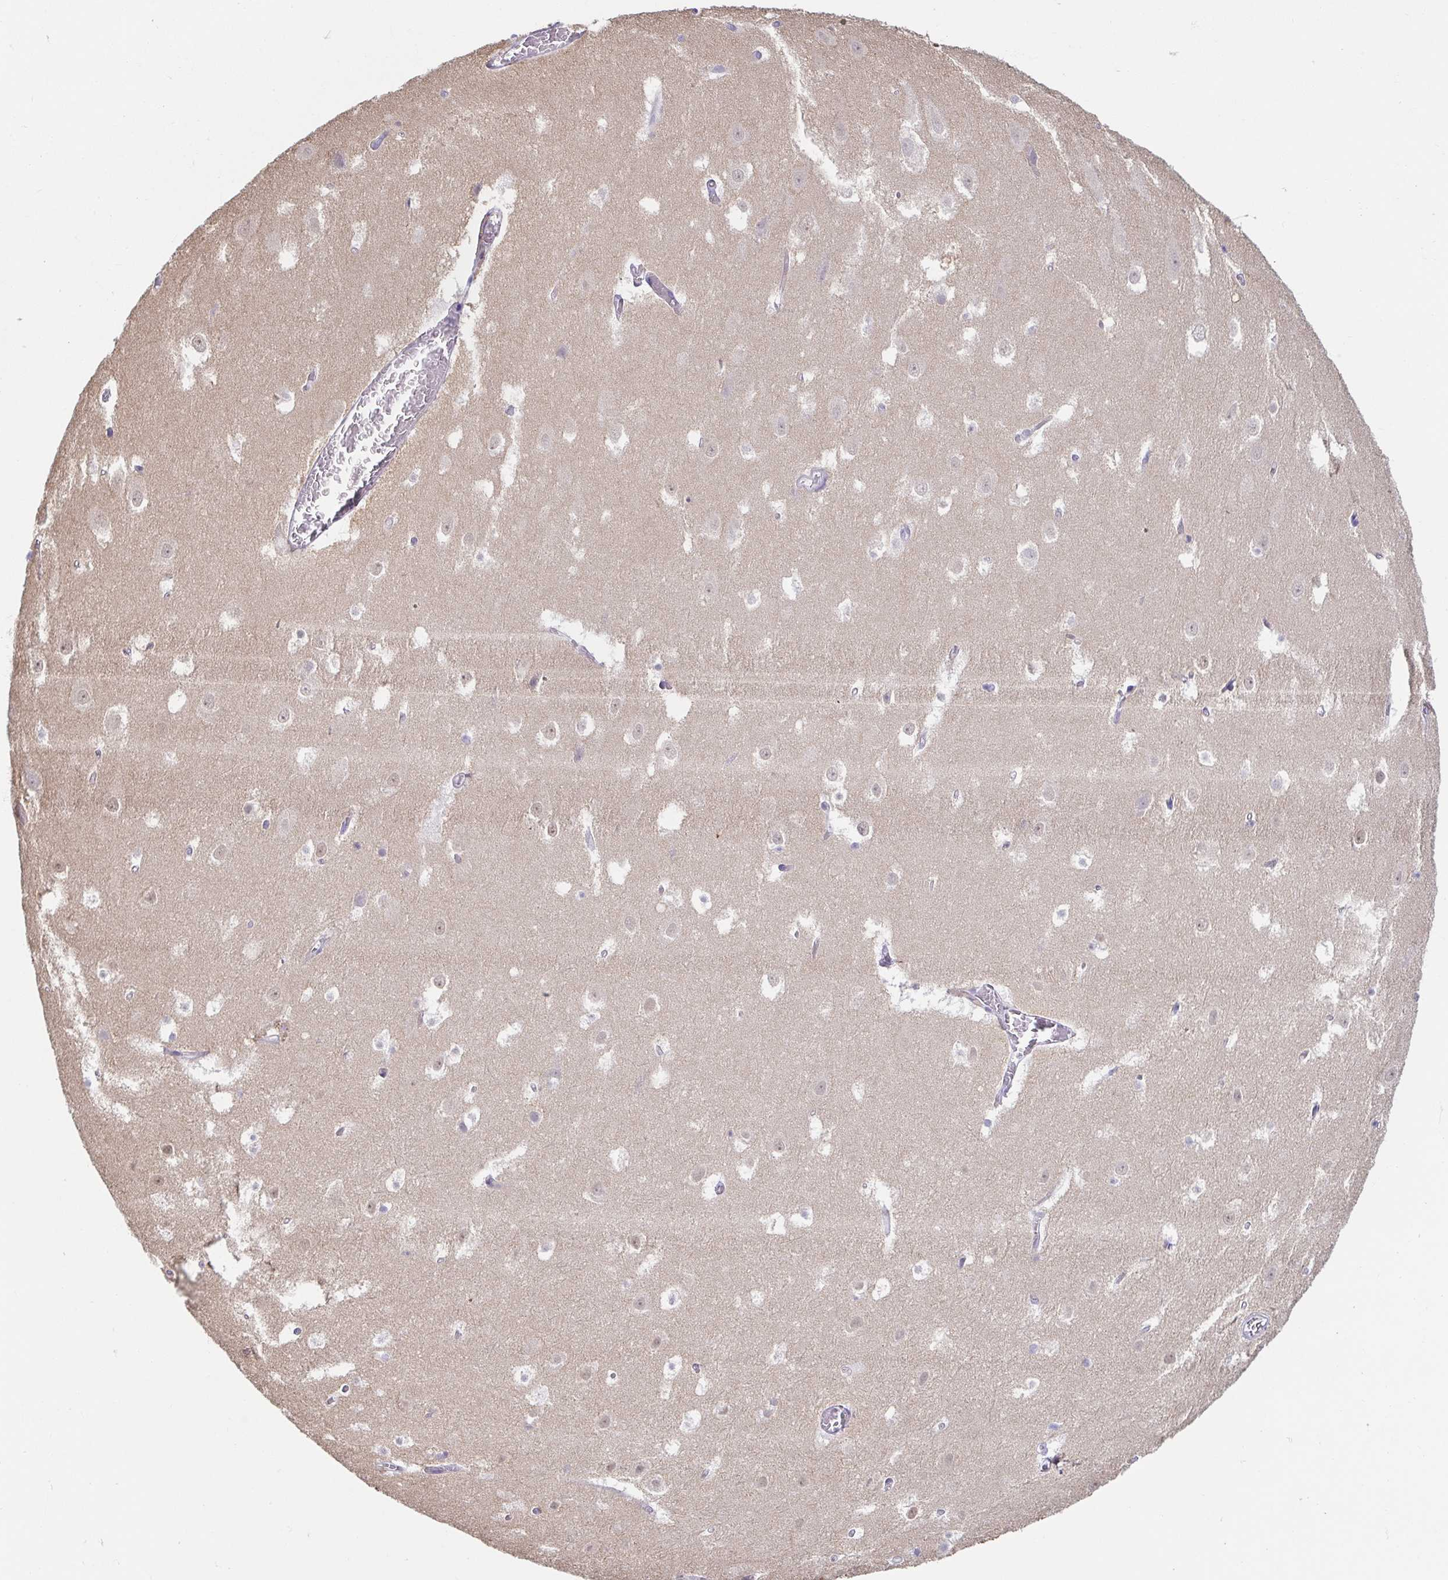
{"staining": {"intensity": "negative", "quantity": "none", "location": "none"}, "tissue": "hippocampus", "cell_type": "Glial cells", "image_type": "normal", "snomed": [{"axis": "morphology", "description": "Normal tissue, NOS"}, {"axis": "topography", "description": "Hippocampus"}], "caption": "Immunohistochemical staining of benign human hippocampus reveals no significant positivity in glial cells.", "gene": "FABP3", "patient": {"sex": "female", "age": 52}}